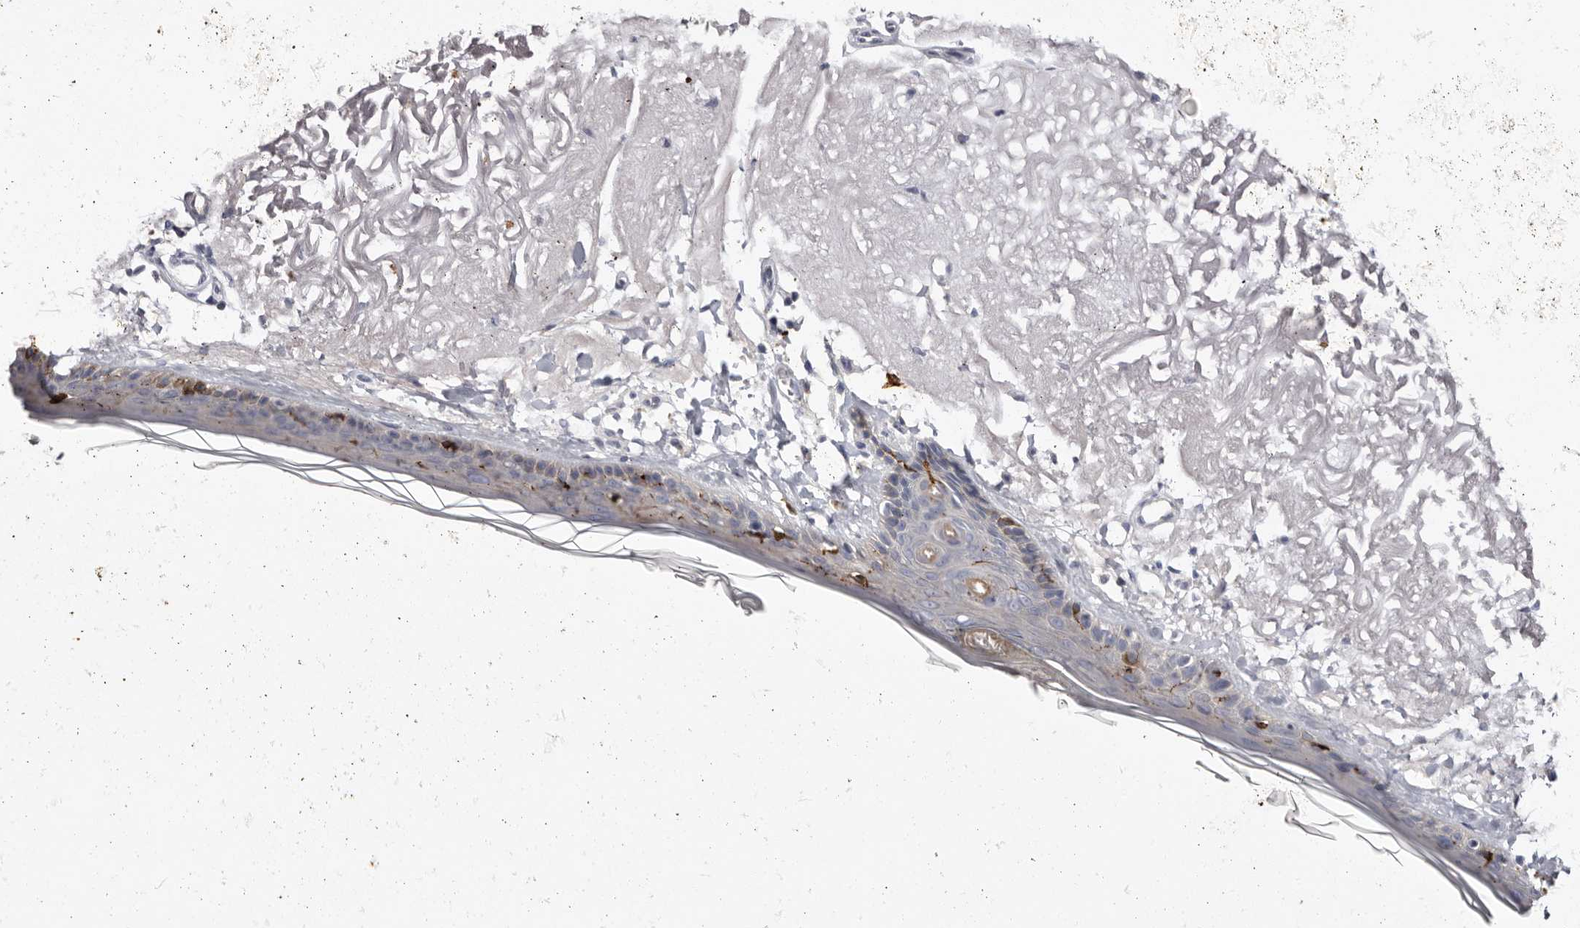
{"staining": {"intensity": "negative", "quantity": "none", "location": "none"}, "tissue": "skin", "cell_type": "Fibroblasts", "image_type": "normal", "snomed": [{"axis": "morphology", "description": "Normal tissue, NOS"}, {"axis": "topography", "description": "Skin"}, {"axis": "topography", "description": "Skeletal muscle"}], "caption": "The micrograph reveals no staining of fibroblasts in unremarkable skin.", "gene": "S1PR5", "patient": {"sex": "male", "age": 83}}